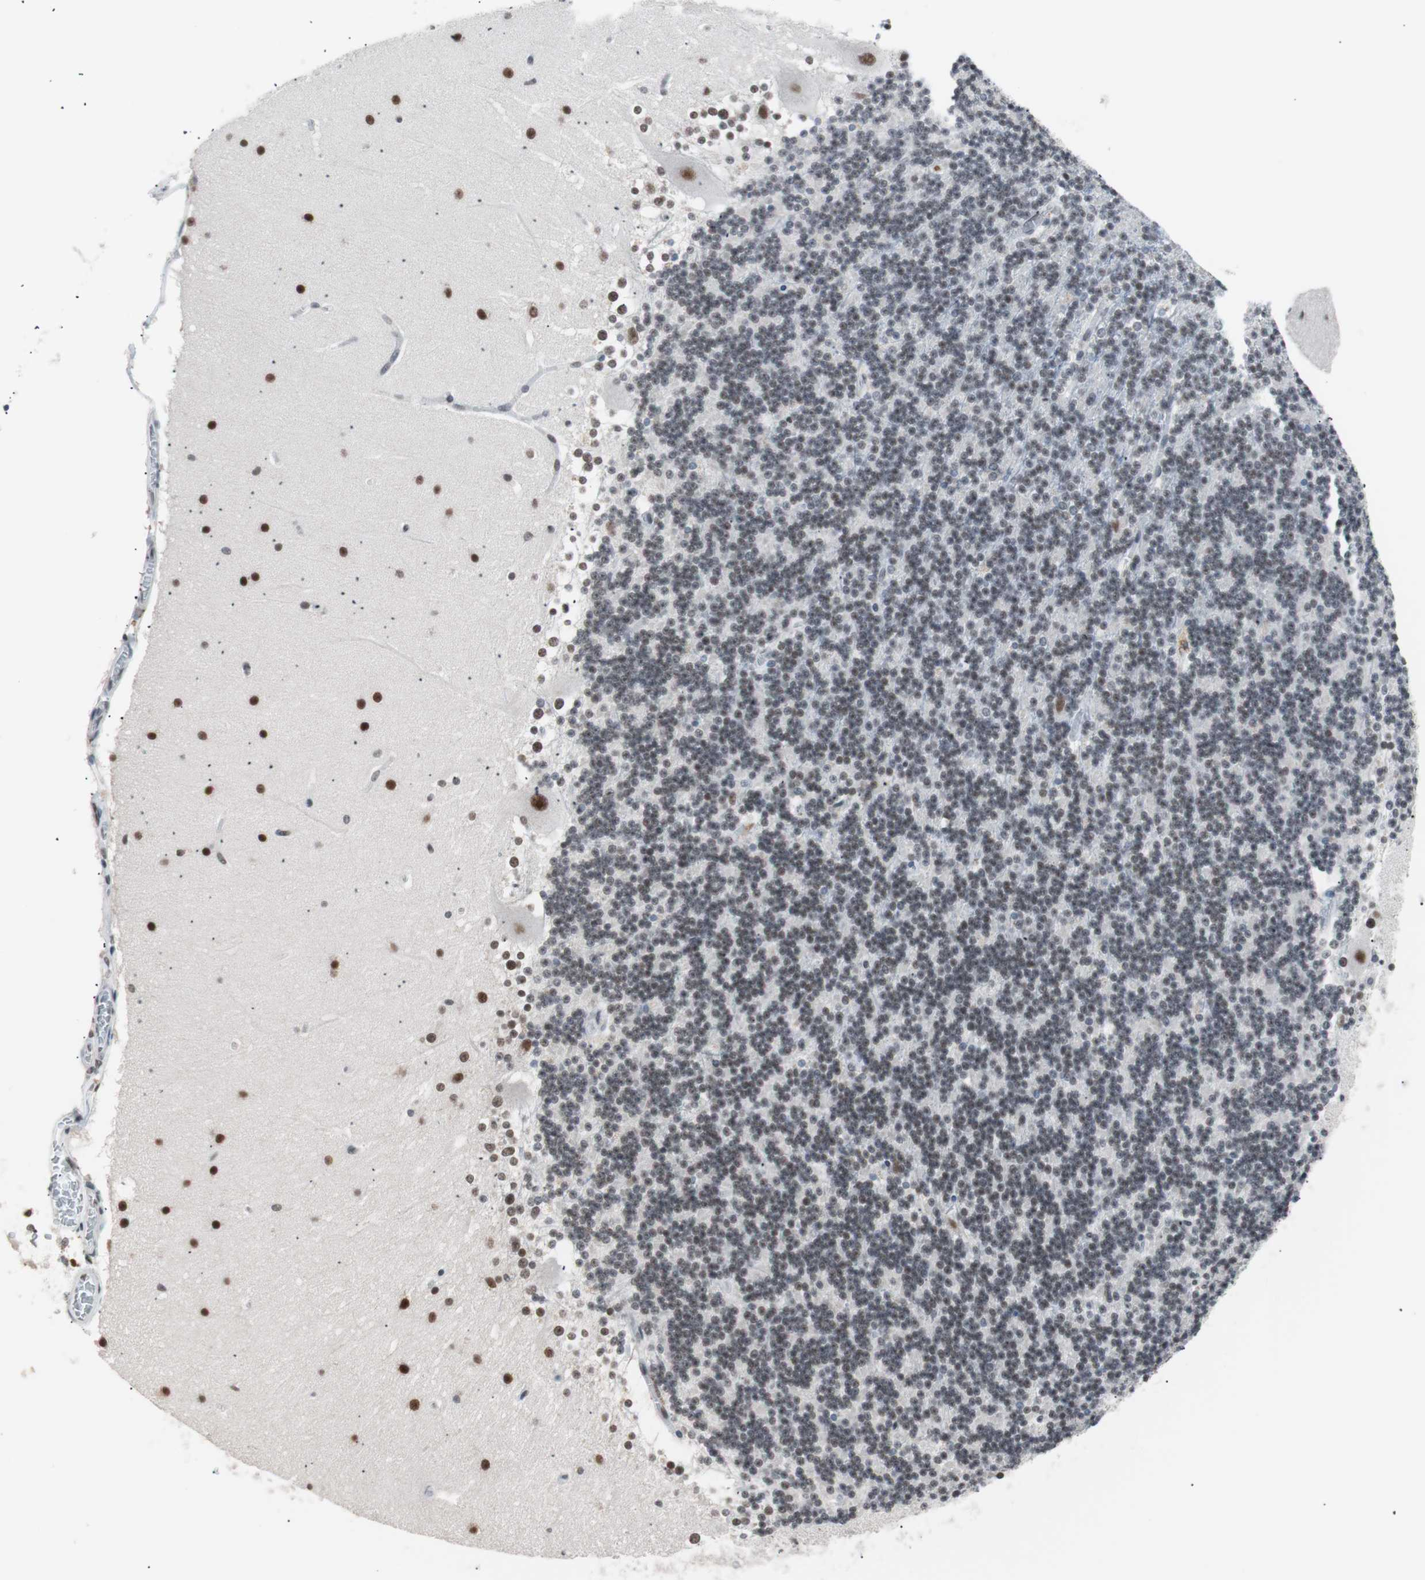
{"staining": {"intensity": "weak", "quantity": "25%-75%", "location": "nuclear"}, "tissue": "cerebellum", "cell_type": "Cells in granular layer", "image_type": "normal", "snomed": [{"axis": "morphology", "description": "Normal tissue, NOS"}, {"axis": "topography", "description": "Cerebellum"}], "caption": "Weak nuclear positivity is present in approximately 25%-75% of cells in granular layer in normal cerebellum. Using DAB (brown) and hematoxylin (blue) stains, captured at high magnification using brightfield microscopy.", "gene": "LIG3", "patient": {"sex": "female", "age": 19}}